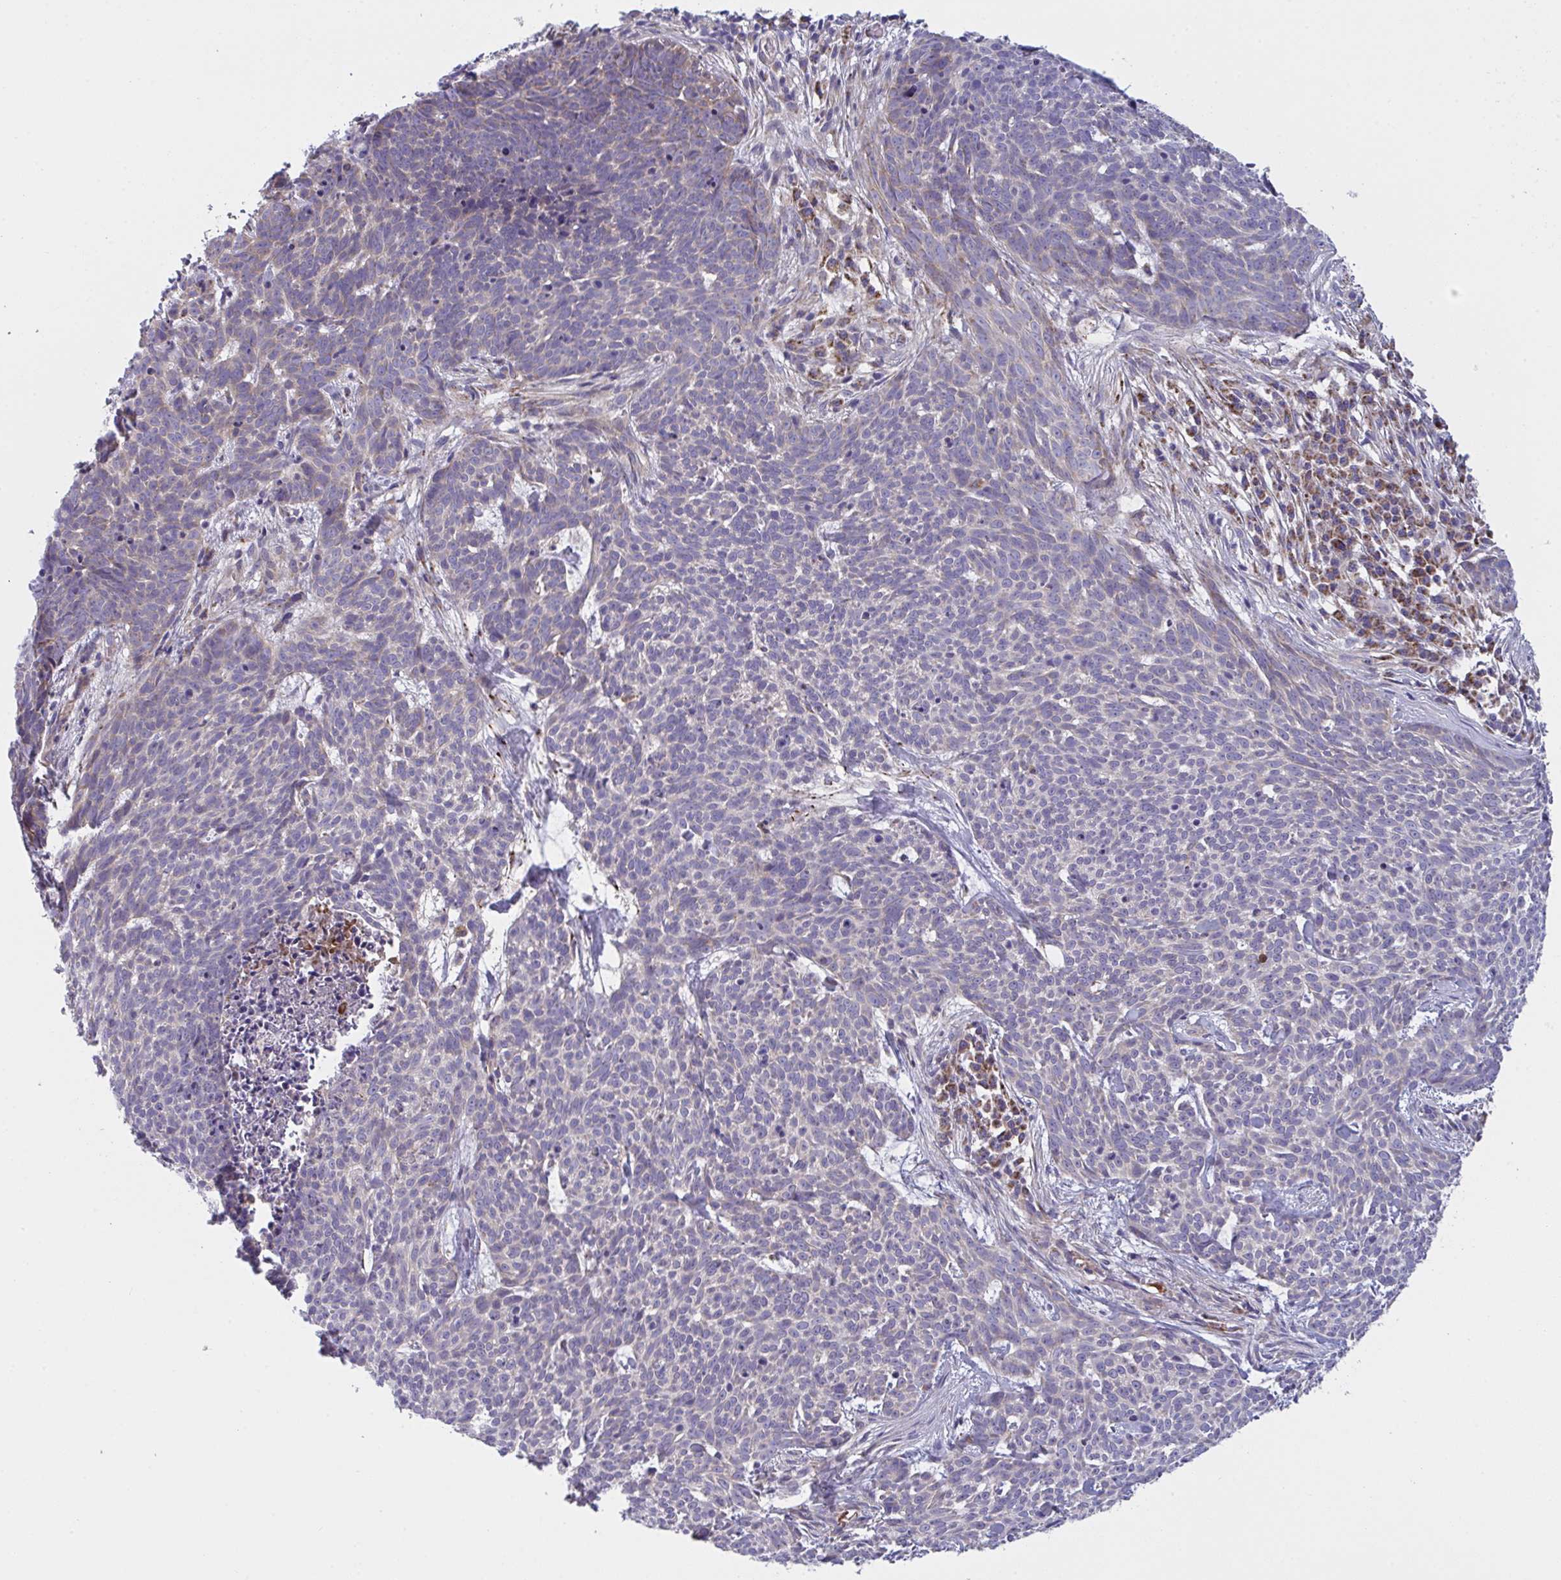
{"staining": {"intensity": "negative", "quantity": "none", "location": "none"}, "tissue": "skin cancer", "cell_type": "Tumor cells", "image_type": "cancer", "snomed": [{"axis": "morphology", "description": "Basal cell carcinoma"}, {"axis": "topography", "description": "Skin"}], "caption": "A micrograph of skin basal cell carcinoma stained for a protein reveals no brown staining in tumor cells. The staining is performed using DAB (3,3'-diaminobenzidine) brown chromogen with nuclei counter-stained in using hematoxylin.", "gene": "MRPS2", "patient": {"sex": "female", "age": 93}}